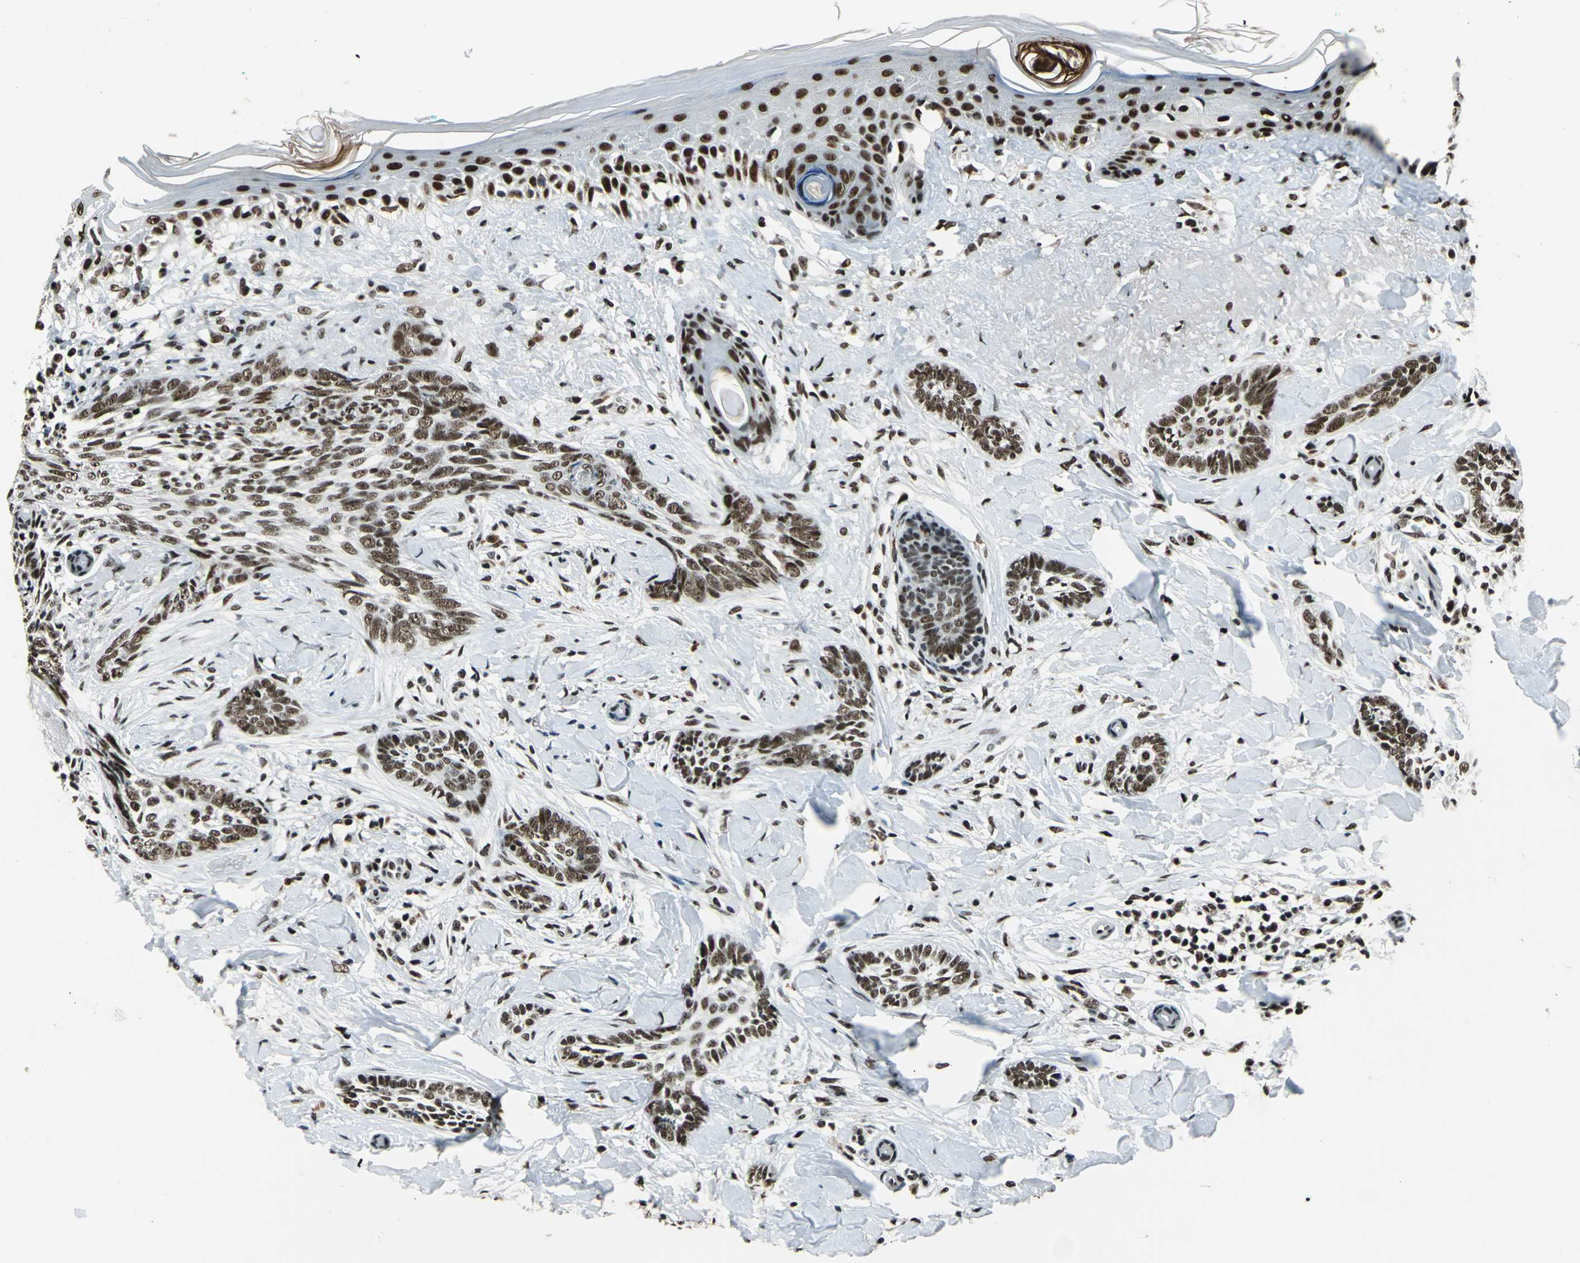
{"staining": {"intensity": "moderate", "quantity": ">75%", "location": "nuclear"}, "tissue": "skin cancer", "cell_type": "Tumor cells", "image_type": "cancer", "snomed": [{"axis": "morphology", "description": "Basal cell carcinoma"}, {"axis": "topography", "description": "Skin"}], "caption": "Moderate nuclear staining is present in about >75% of tumor cells in skin cancer (basal cell carcinoma).", "gene": "BCLAF1", "patient": {"sex": "female", "age": 58}}